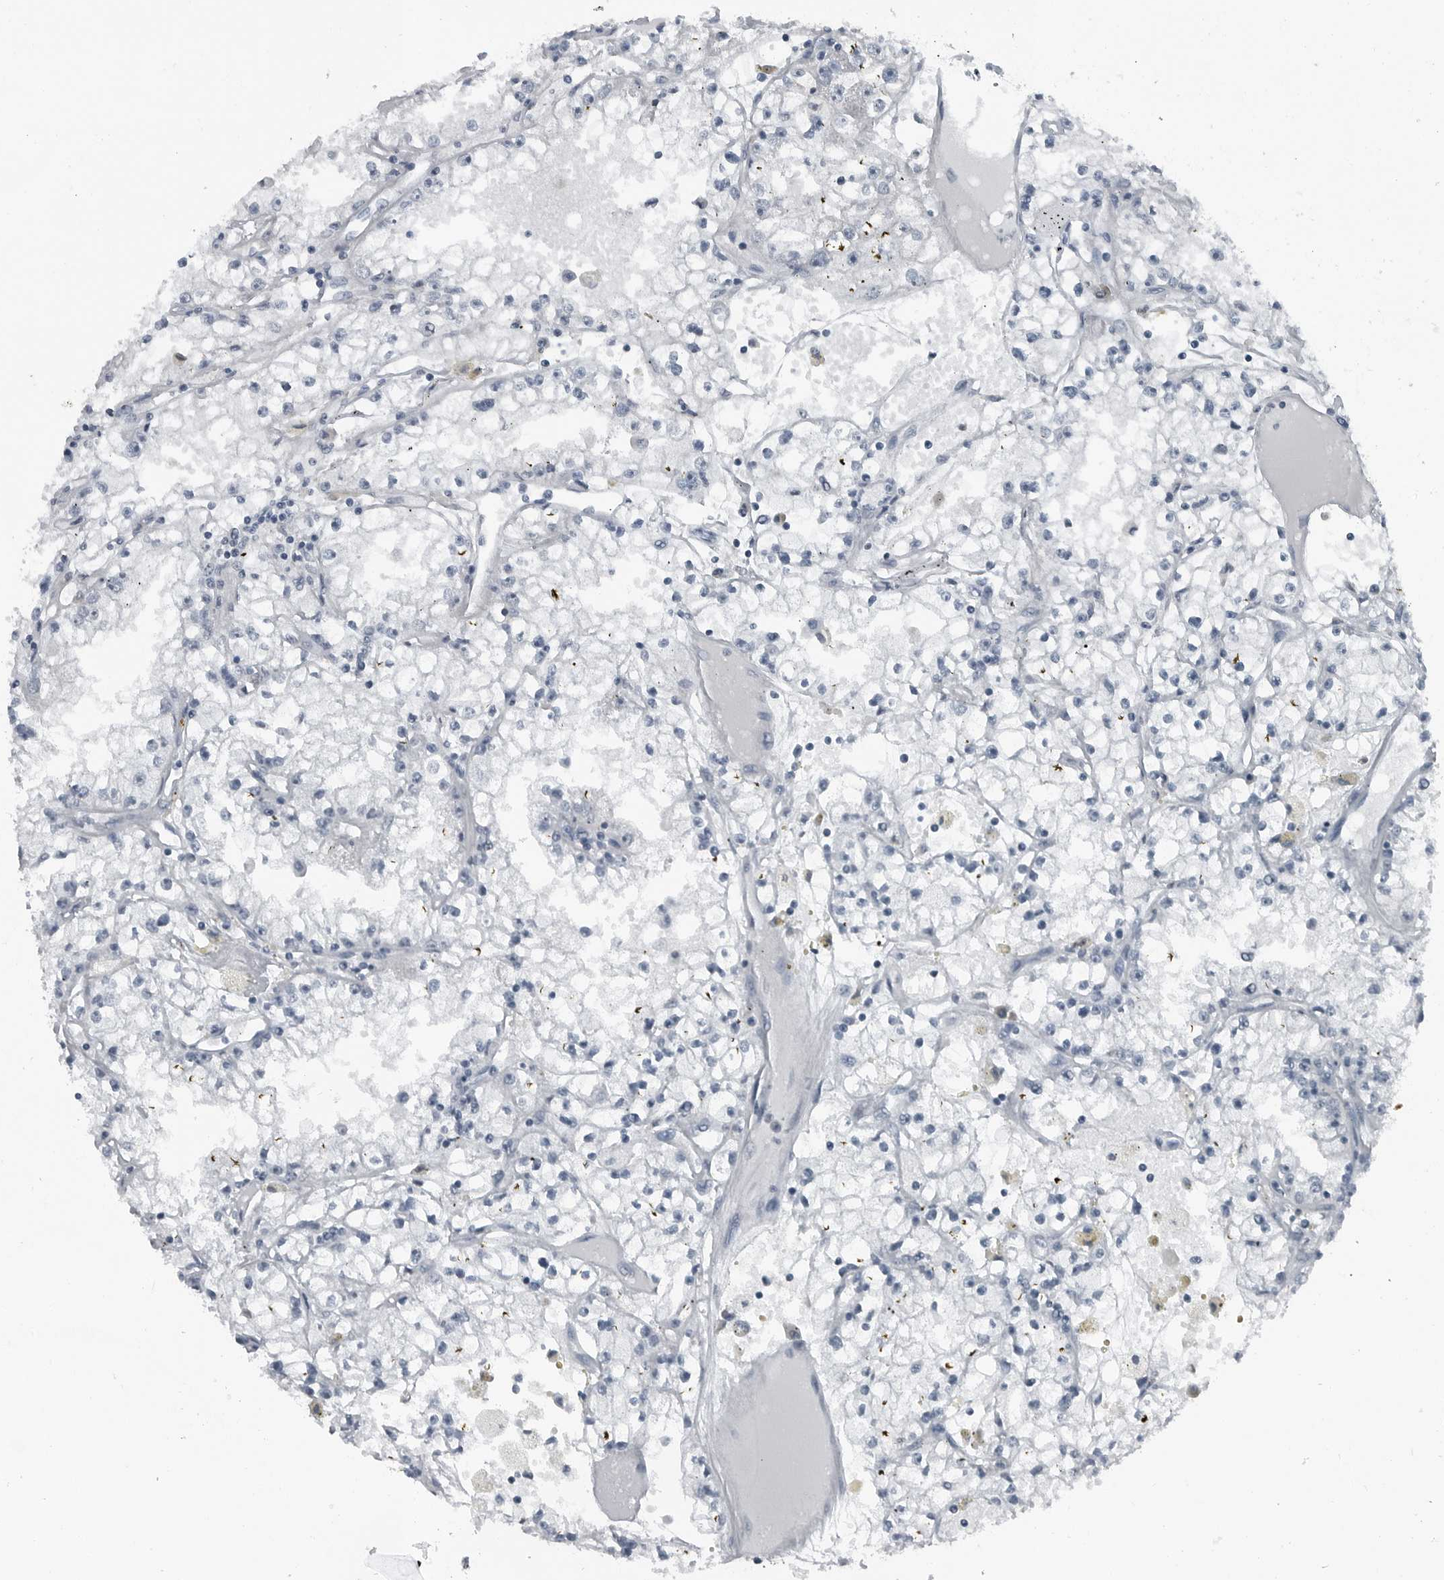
{"staining": {"intensity": "negative", "quantity": "none", "location": "none"}, "tissue": "renal cancer", "cell_type": "Tumor cells", "image_type": "cancer", "snomed": [{"axis": "morphology", "description": "Adenocarcinoma, NOS"}, {"axis": "topography", "description": "Kidney"}], "caption": "Immunohistochemical staining of human renal adenocarcinoma shows no significant staining in tumor cells. The staining is performed using DAB brown chromogen with nuclei counter-stained in using hematoxylin.", "gene": "DNAAF11", "patient": {"sex": "male", "age": 56}}